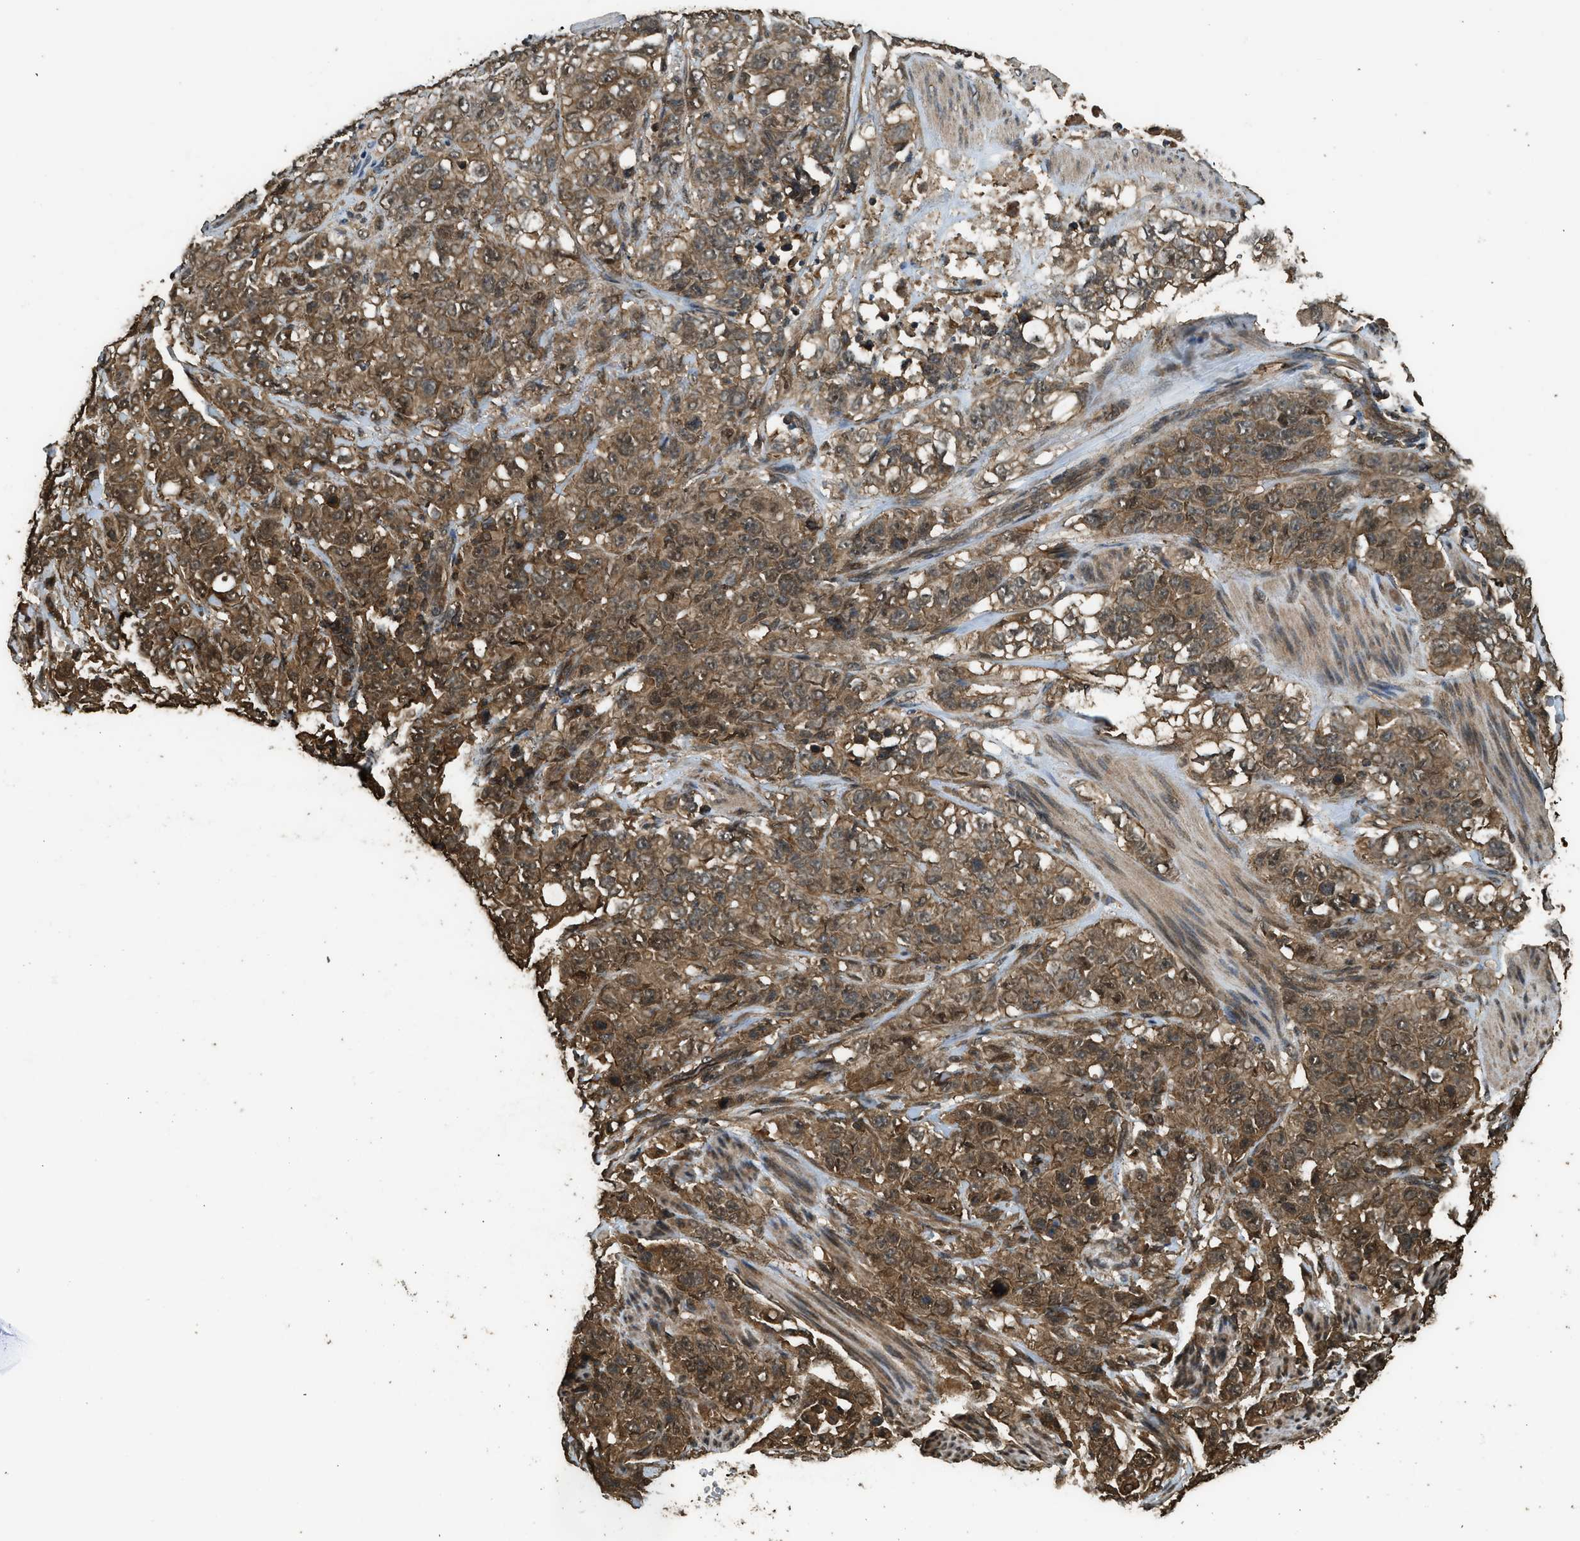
{"staining": {"intensity": "moderate", "quantity": ">75%", "location": "cytoplasmic/membranous"}, "tissue": "stomach cancer", "cell_type": "Tumor cells", "image_type": "cancer", "snomed": [{"axis": "morphology", "description": "Adenocarcinoma, NOS"}, {"axis": "topography", "description": "Stomach"}], "caption": "About >75% of tumor cells in human stomach adenocarcinoma reveal moderate cytoplasmic/membranous protein staining as visualized by brown immunohistochemical staining.", "gene": "MYBL2", "patient": {"sex": "male", "age": 48}}